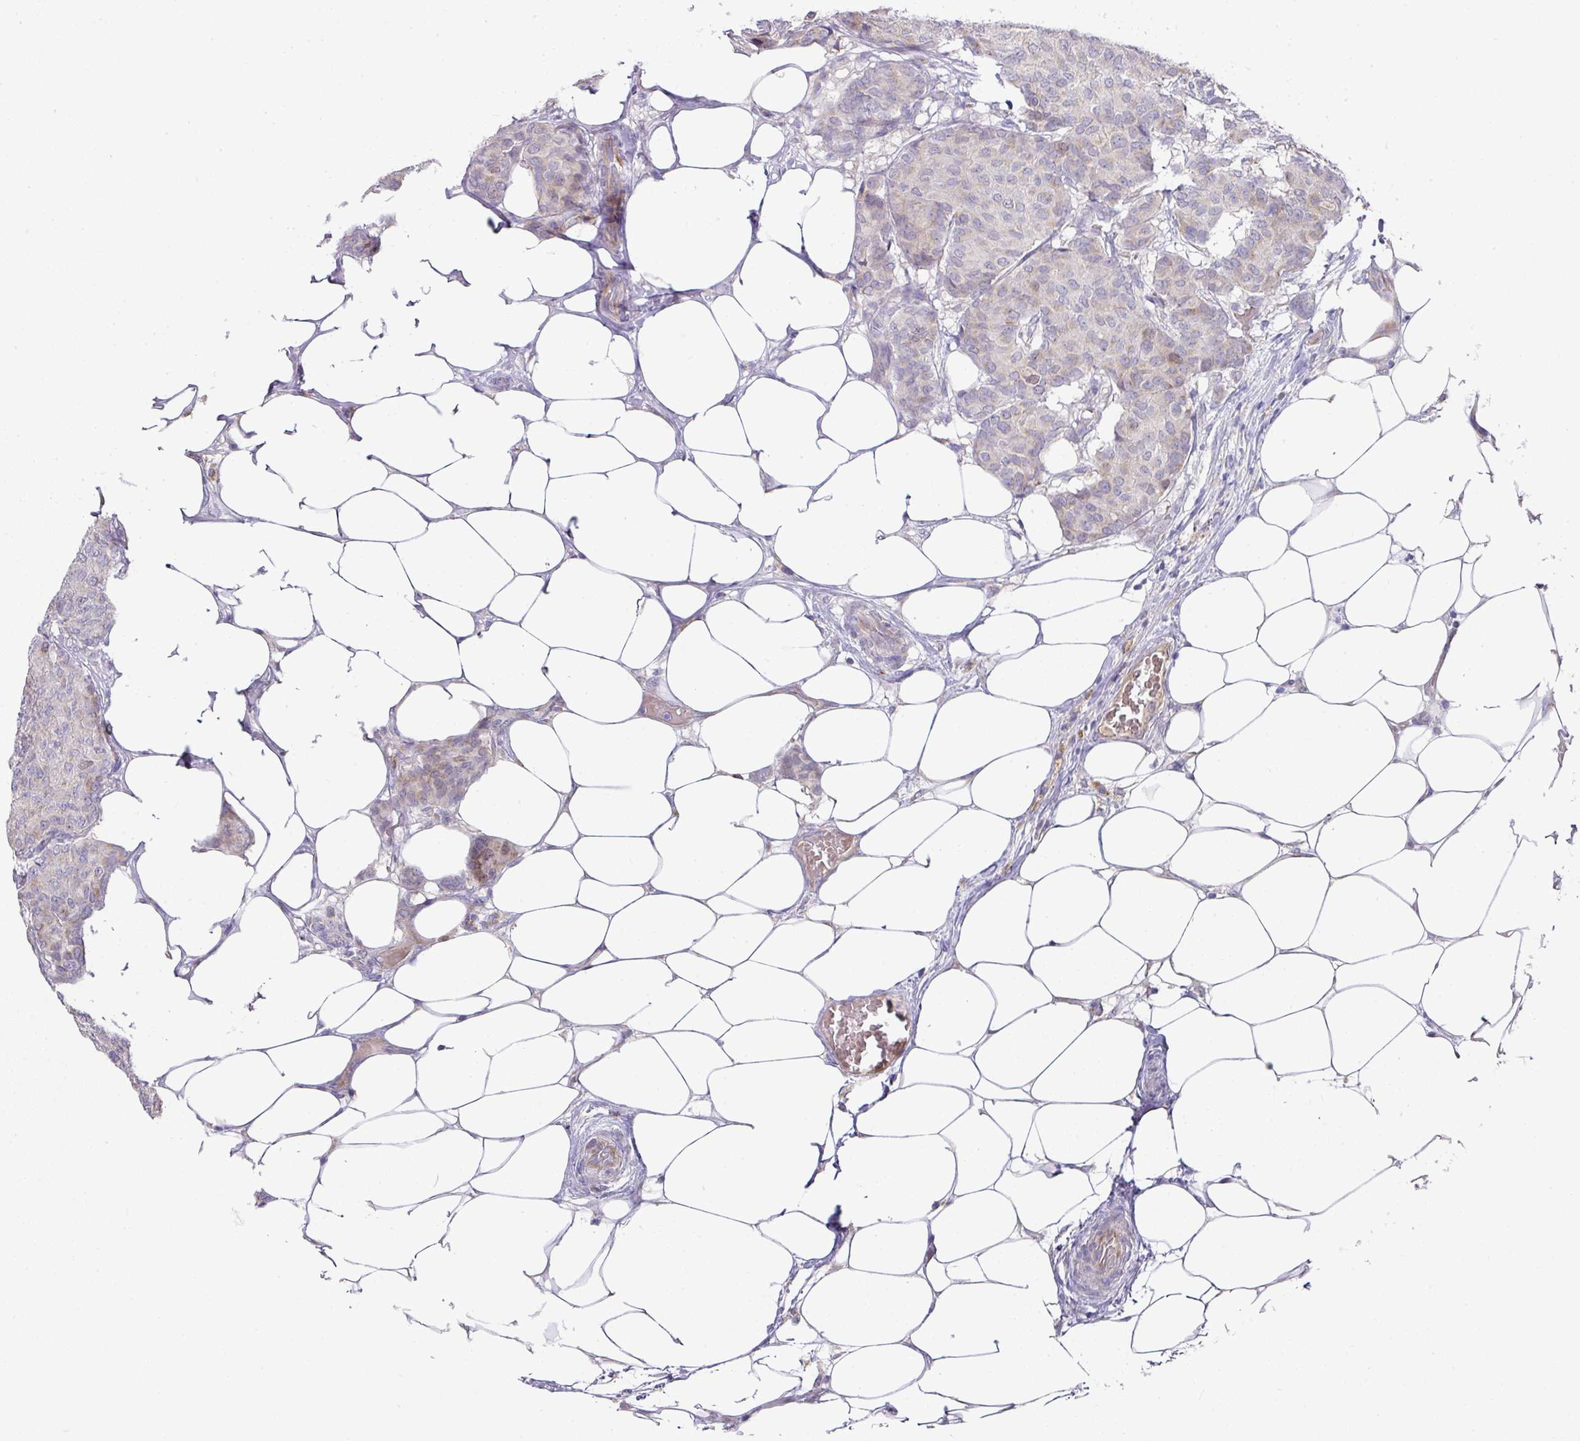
{"staining": {"intensity": "weak", "quantity": "<25%", "location": "cytoplasmic/membranous"}, "tissue": "breast cancer", "cell_type": "Tumor cells", "image_type": "cancer", "snomed": [{"axis": "morphology", "description": "Duct carcinoma"}, {"axis": "topography", "description": "Breast"}], "caption": "Immunohistochemistry (IHC) micrograph of neoplastic tissue: breast cancer stained with DAB (3,3'-diaminobenzidine) reveals no significant protein expression in tumor cells.", "gene": "TARM1", "patient": {"sex": "female", "age": 75}}